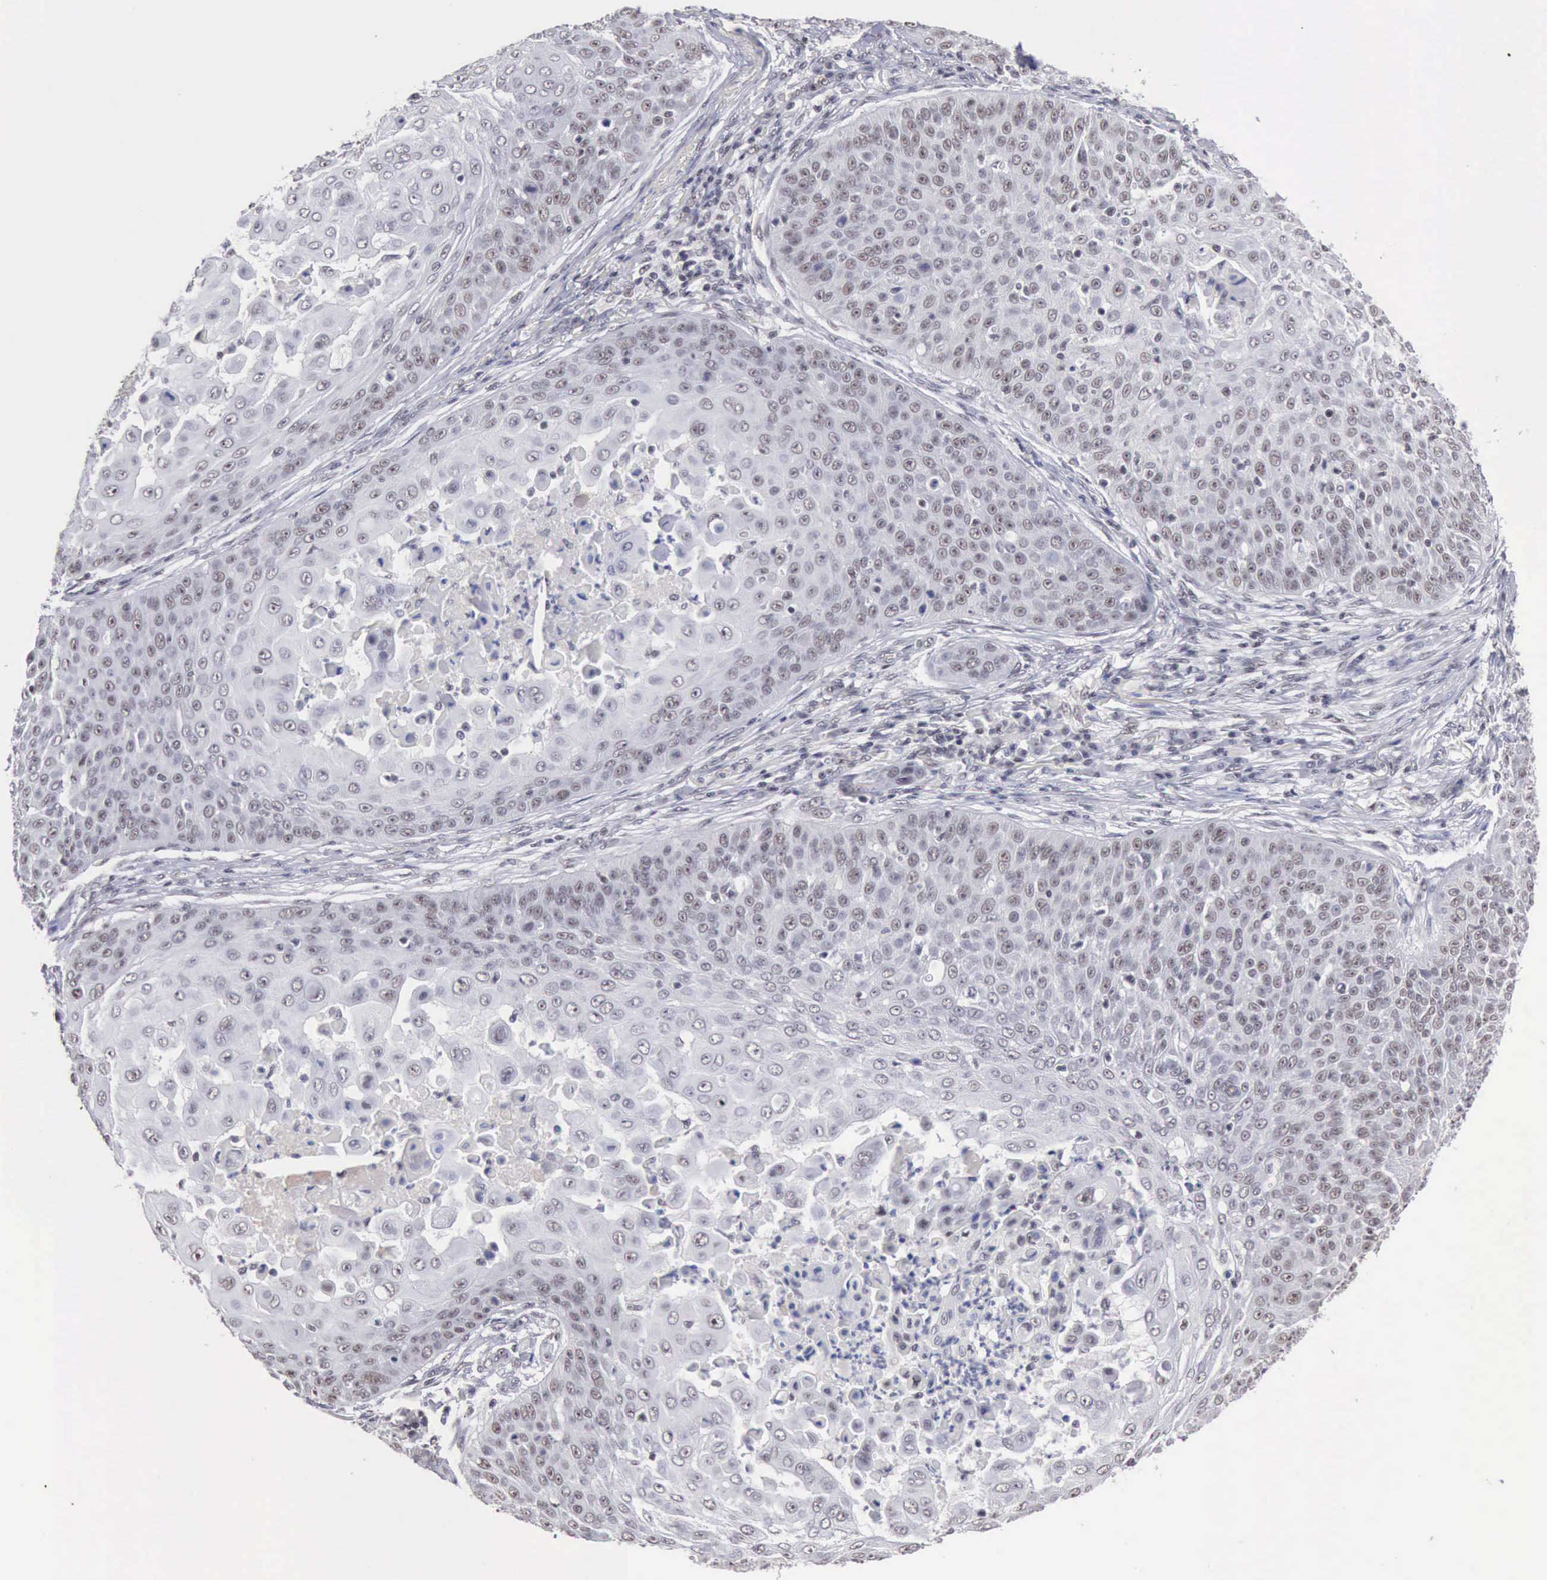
{"staining": {"intensity": "weak", "quantity": "<25%", "location": "nuclear"}, "tissue": "skin cancer", "cell_type": "Tumor cells", "image_type": "cancer", "snomed": [{"axis": "morphology", "description": "Squamous cell carcinoma, NOS"}, {"axis": "topography", "description": "Skin"}], "caption": "The micrograph reveals no significant positivity in tumor cells of squamous cell carcinoma (skin).", "gene": "TAF1", "patient": {"sex": "male", "age": 82}}